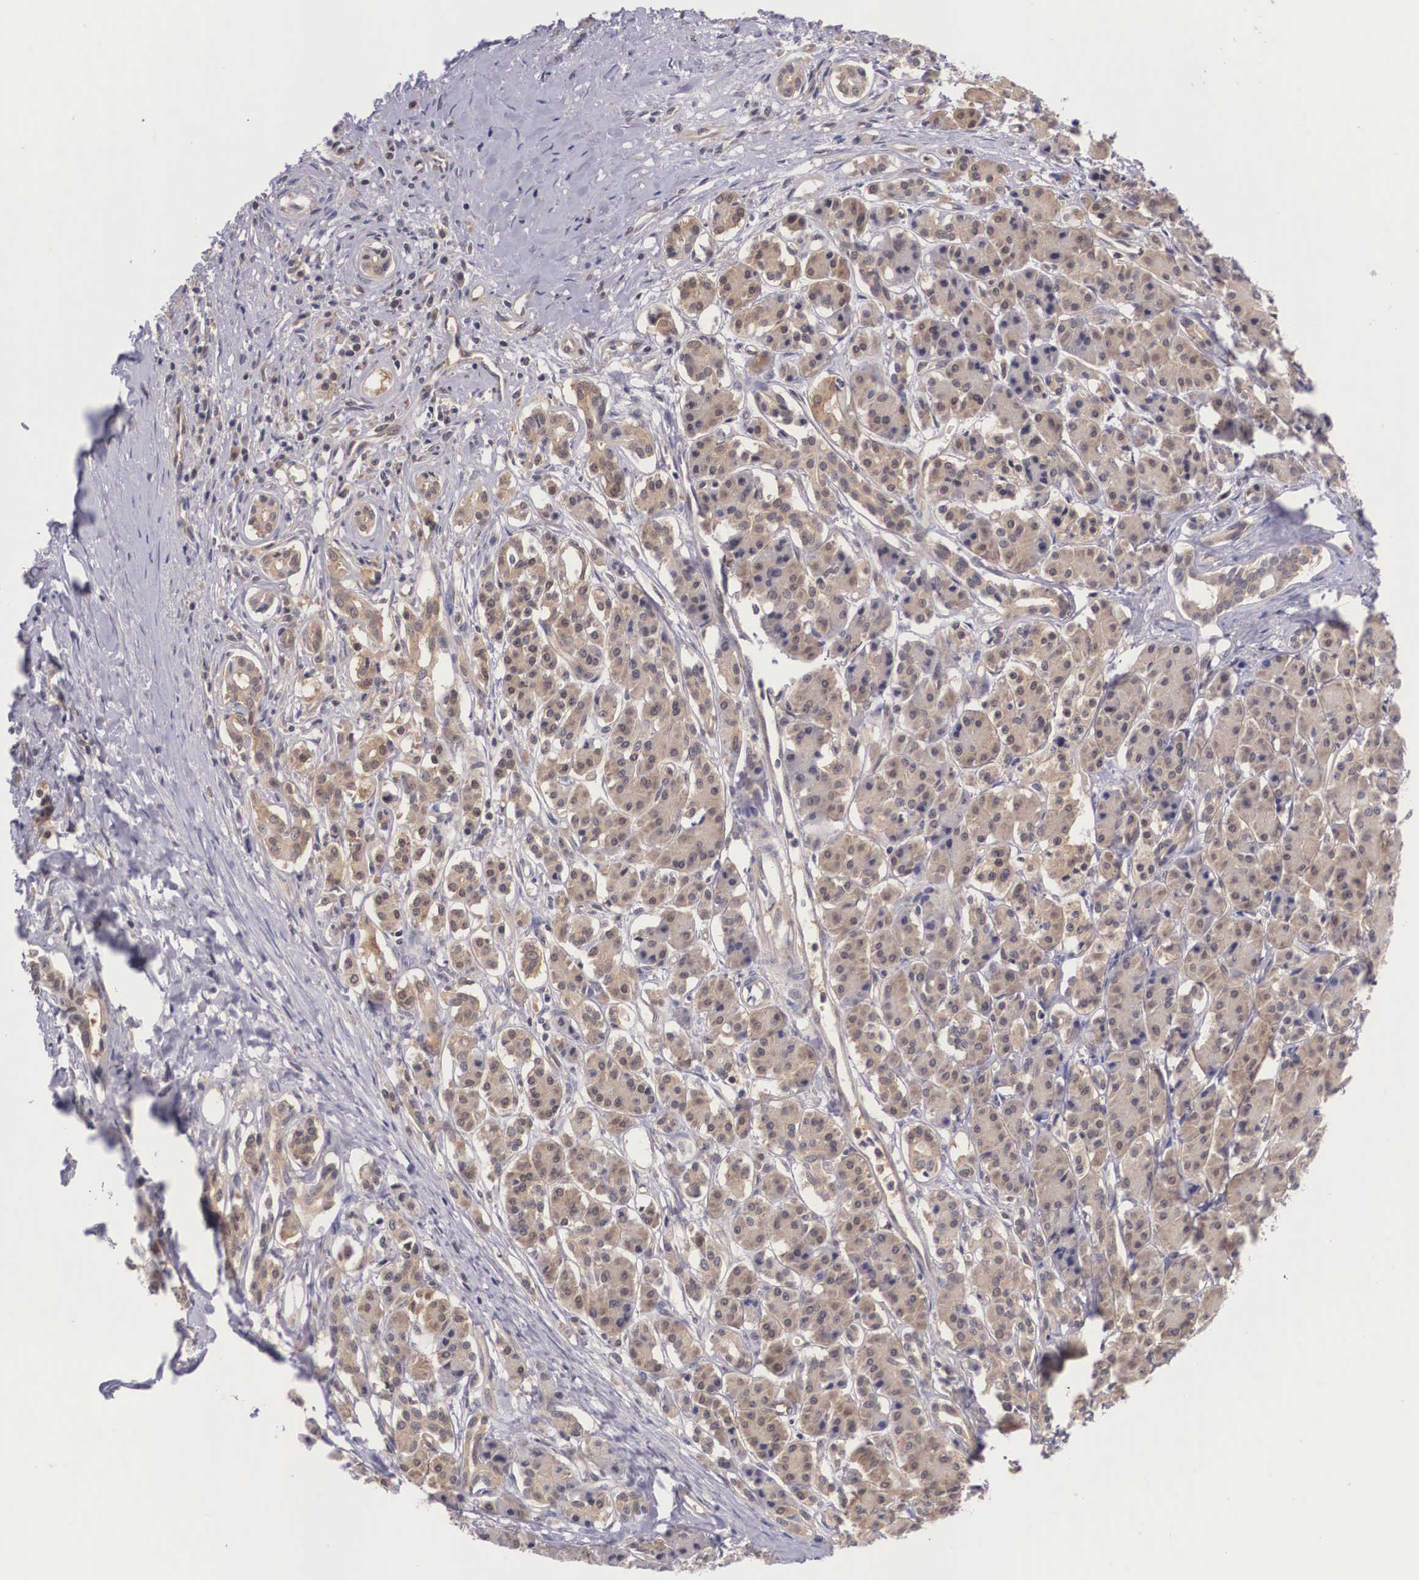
{"staining": {"intensity": "moderate", "quantity": ">75%", "location": "cytoplasmic/membranous"}, "tissue": "pancreatic cancer", "cell_type": "Tumor cells", "image_type": "cancer", "snomed": [{"axis": "morphology", "description": "Adenocarcinoma, NOS"}, {"axis": "topography", "description": "Pancreas"}], "caption": "This image demonstrates pancreatic cancer stained with immunohistochemistry (IHC) to label a protein in brown. The cytoplasmic/membranous of tumor cells show moderate positivity for the protein. Nuclei are counter-stained blue.", "gene": "IGBP1", "patient": {"sex": "male", "age": 59}}